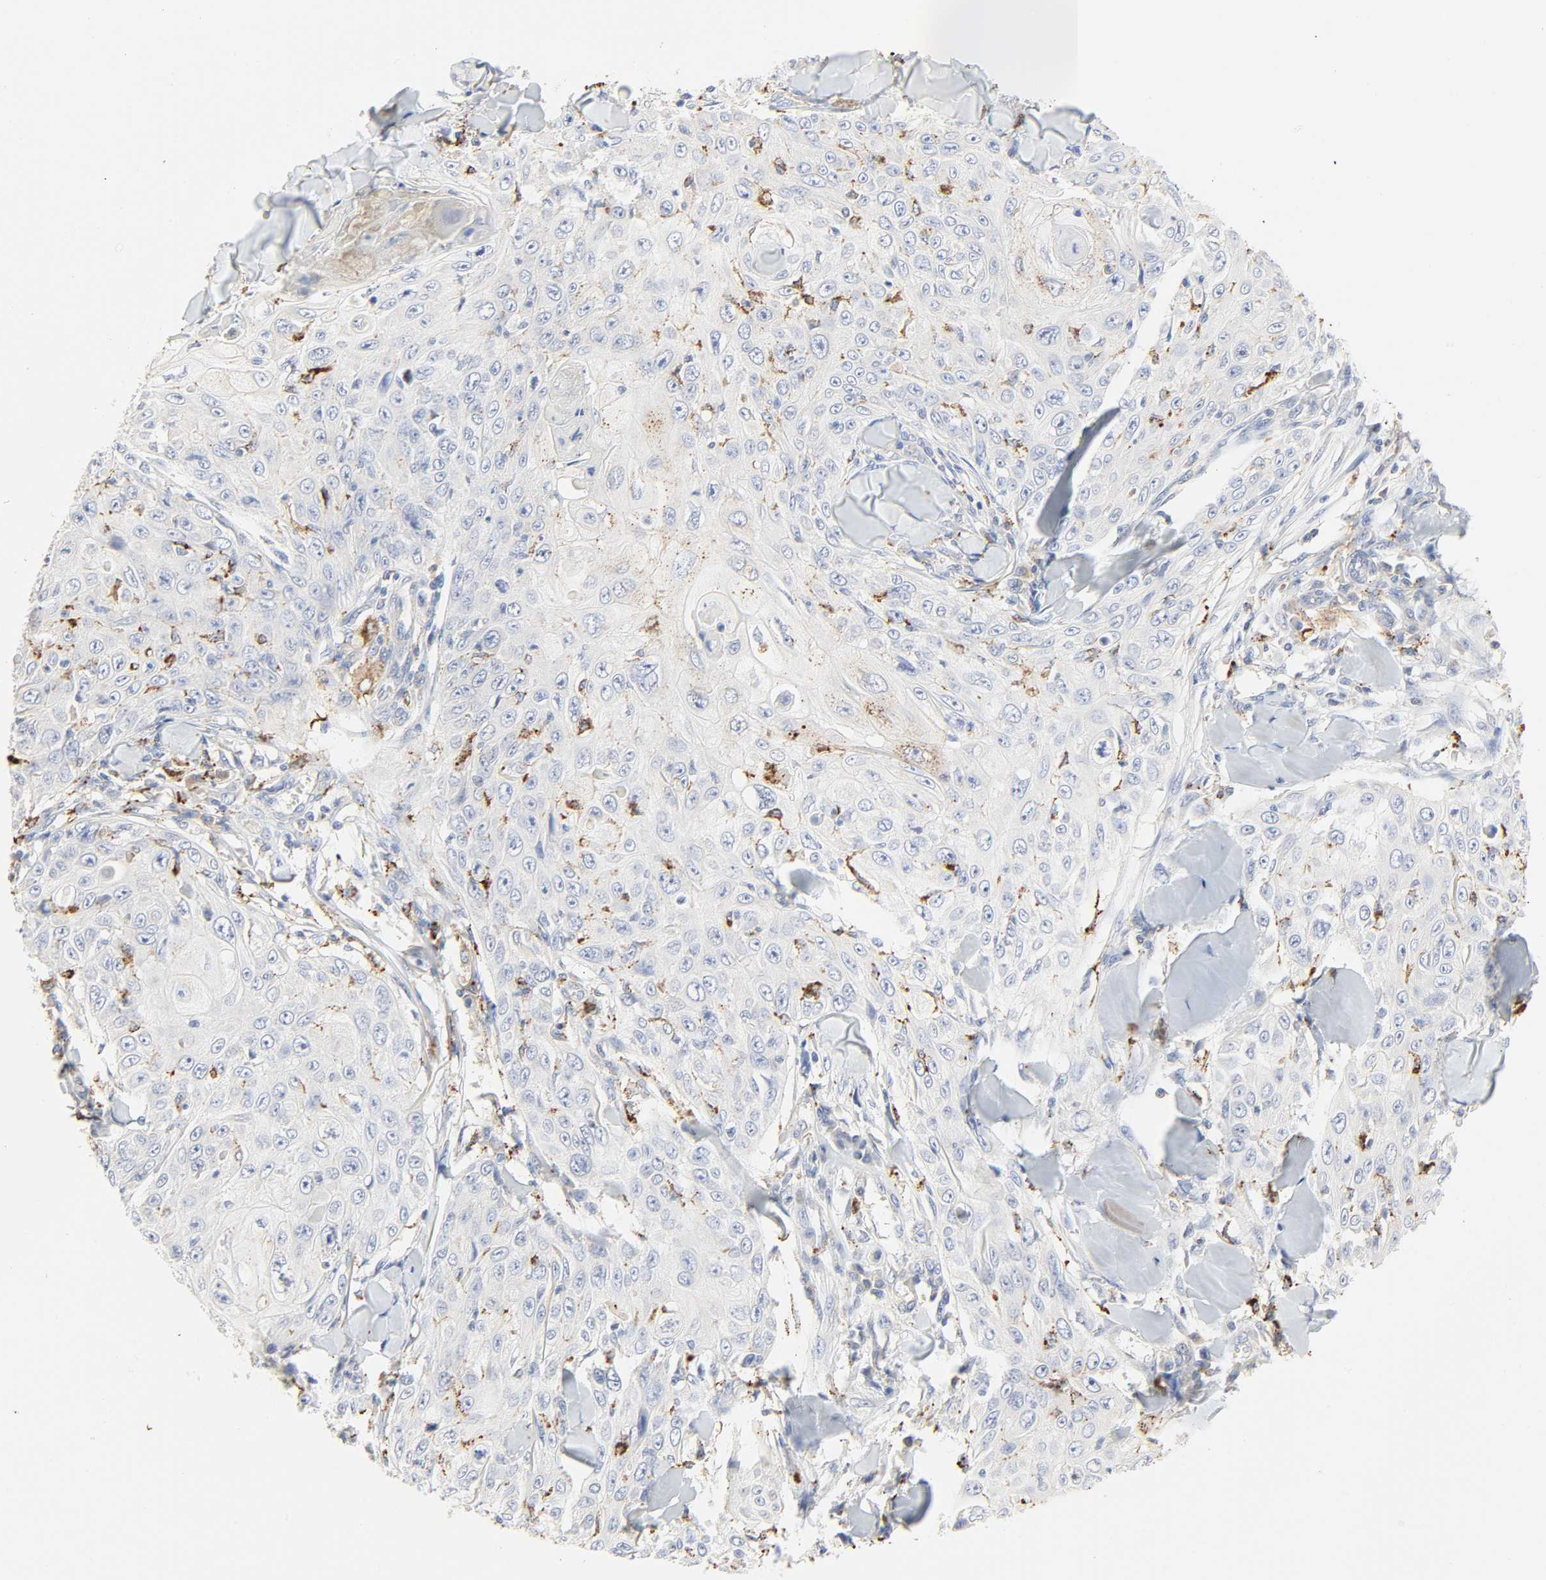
{"staining": {"intensity": "negative", "quantity": "none", "location": "none"}, "tissue": "skin cancer", "cell_type": "Tumor cells", "image_type": "cancer", "snomed": [{"axis": "morphology", "description": "Squamous cell carcinoma, NOS"}, {"axis": "topography", "description": "Skin"}], "caption": "Tumor cells are negative for protein expression in human skin squamous cell carcinoma. (Stains: DAB (3,3'-diaminobenzidine) immunohistochemistry with hematoxylin counter stain, Microscopy: brightfield microscopy at high magnification).", "gene": "CAMK2A", "patient": {"sex": "male", "age": 86}}